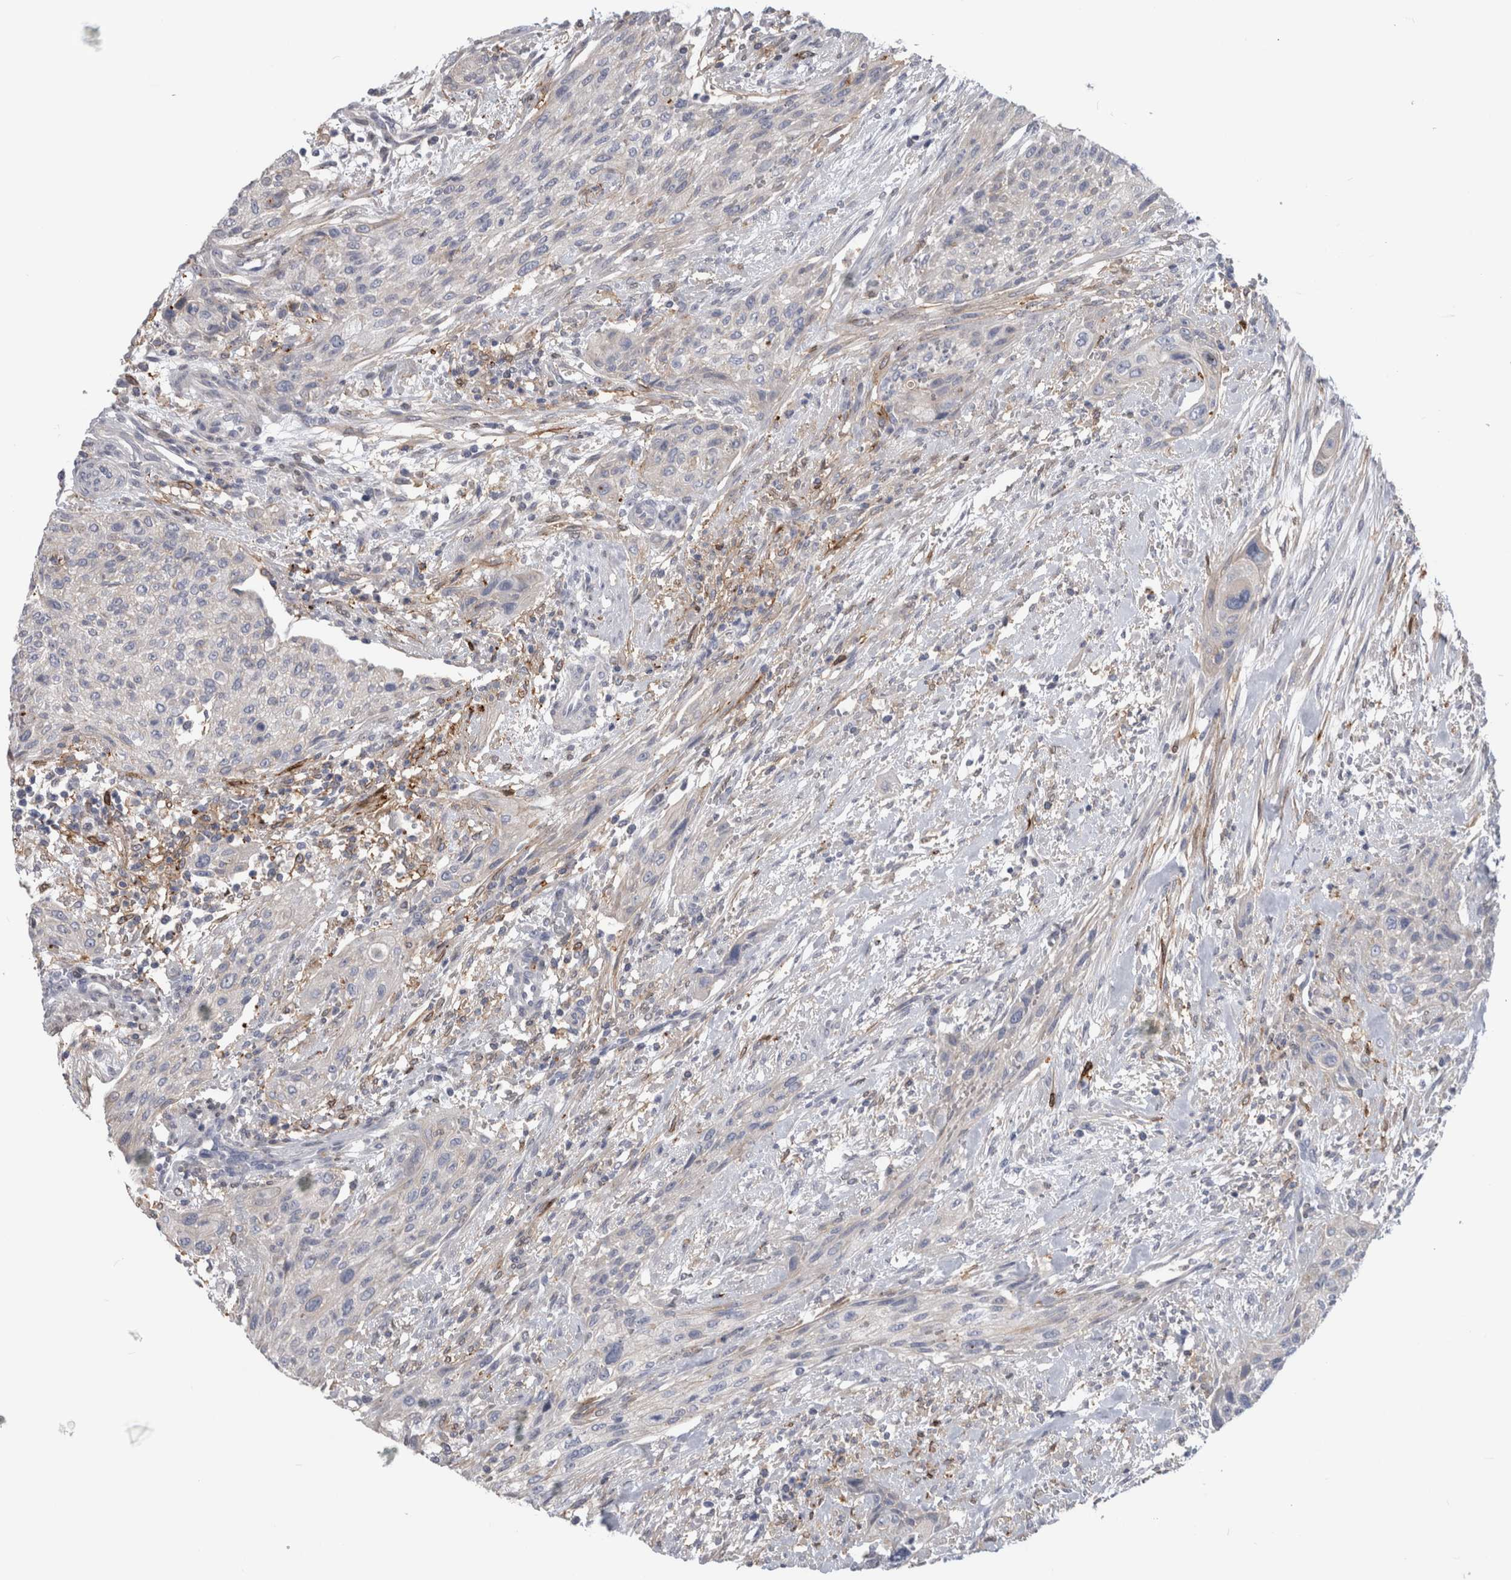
{"staining": {"intensity": "negative", "quantity": "none", "location": "none"}, "tissue": "urothelial cancer", "cell_type": "Tumor cells", "image_type": "cancer", "snomed": [{"axis": "morphology", "description": "Urothelial carcinoma, Low grade"}, {"axis": "morphology", "description": "Urothelial carcinoma, High grade"}, {"axis": "topography", "description": "Urinary bladder"}], "caption": "IHC photomicrograph of human urothelial carcinoma (low-grade) stained for a protein (brown), which displays no expression in tumor cells.", "gene": "DNAJC24", "patient": {"sex": "male", "age": 35}}